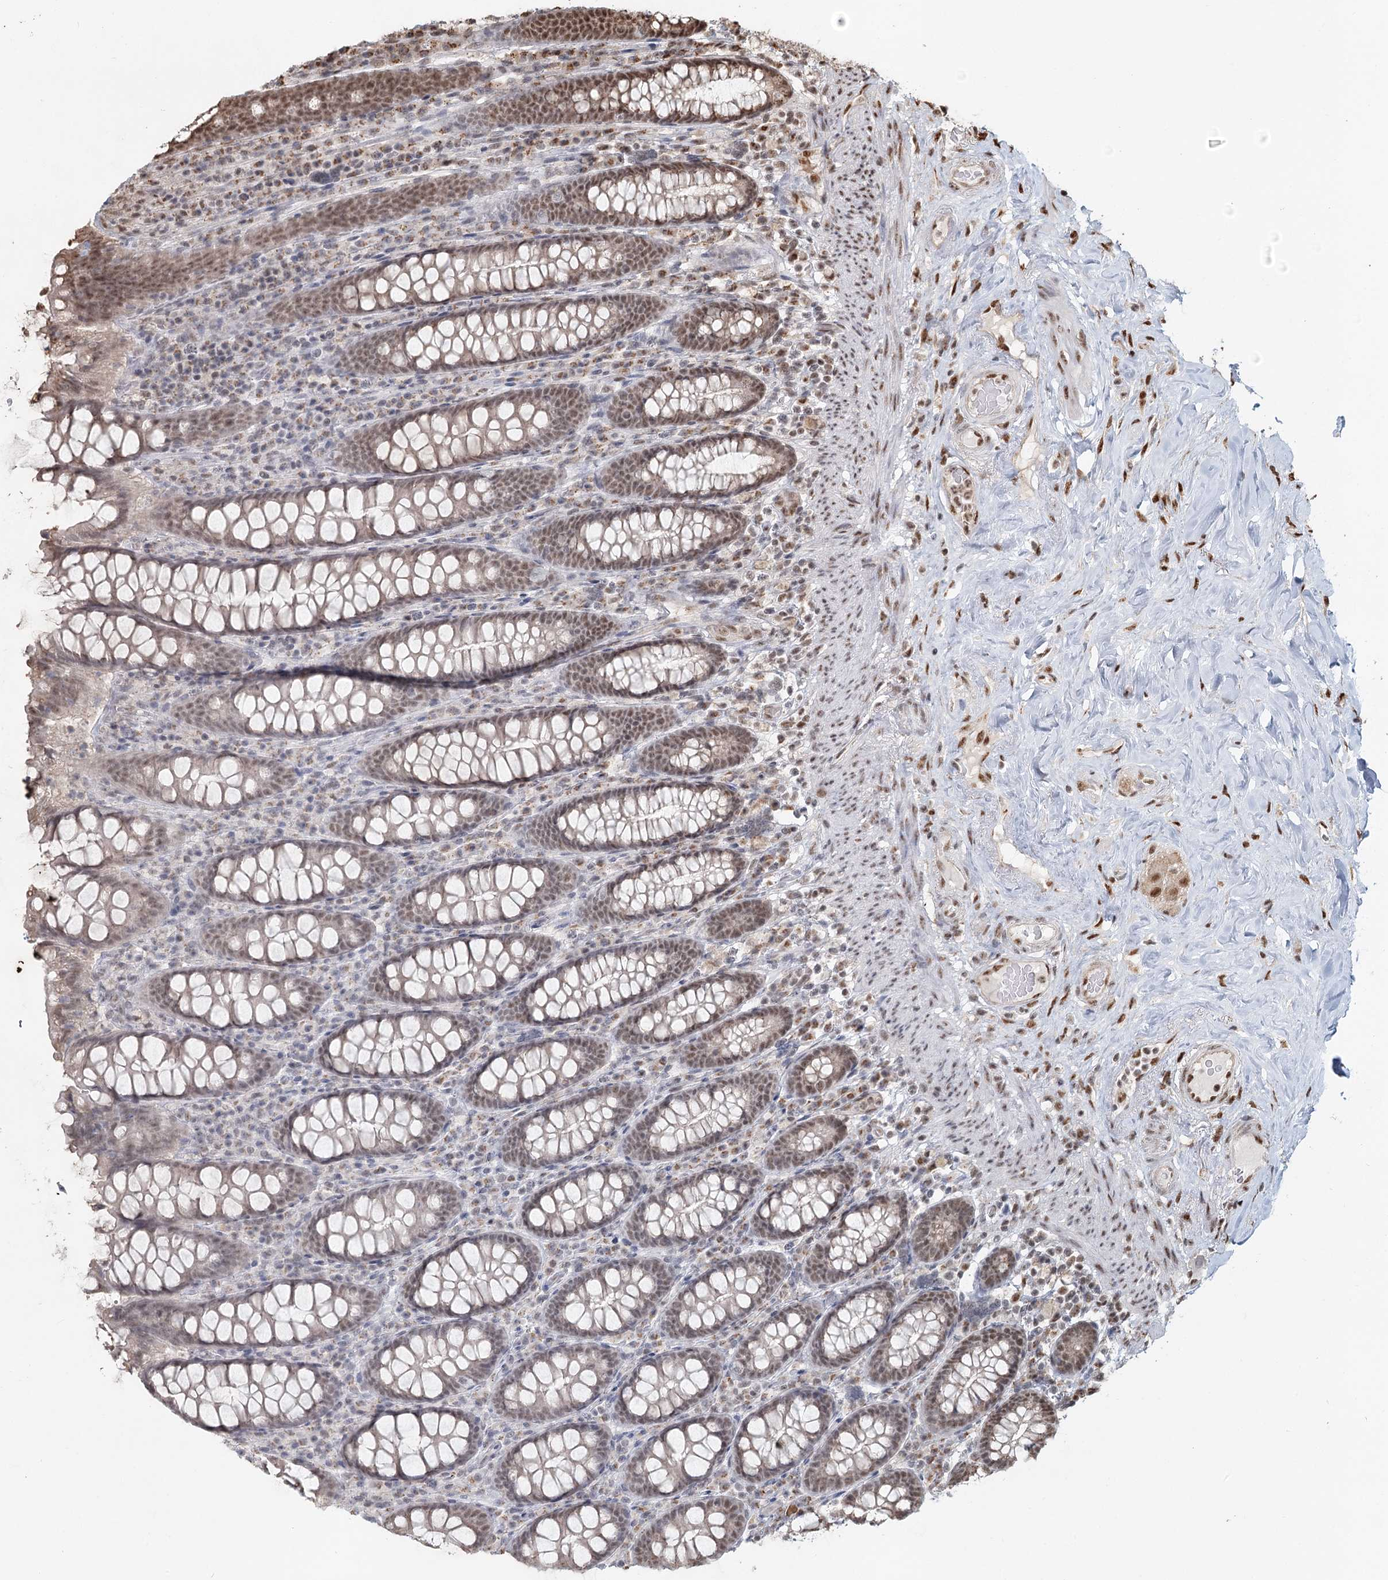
{"staining": {"intensity": "moderate", "quantity": ">75%", "location": "nuclear"}, "tissue": "colon", "cell_type": "Endothelial cells", "image_type": "normal", "snomed": [{"axis": "morphology", "description": "Normal tissue, NOS"}, {"axis": "topography", "description": "Colon"}], "caption": "Moderate nuclear expression for a protein is identified in about >75% of endothelial cells of unremarkable colon using IHC.", "gene": "GPALPP1", "patient": {"sex": "female", "age": 79}}